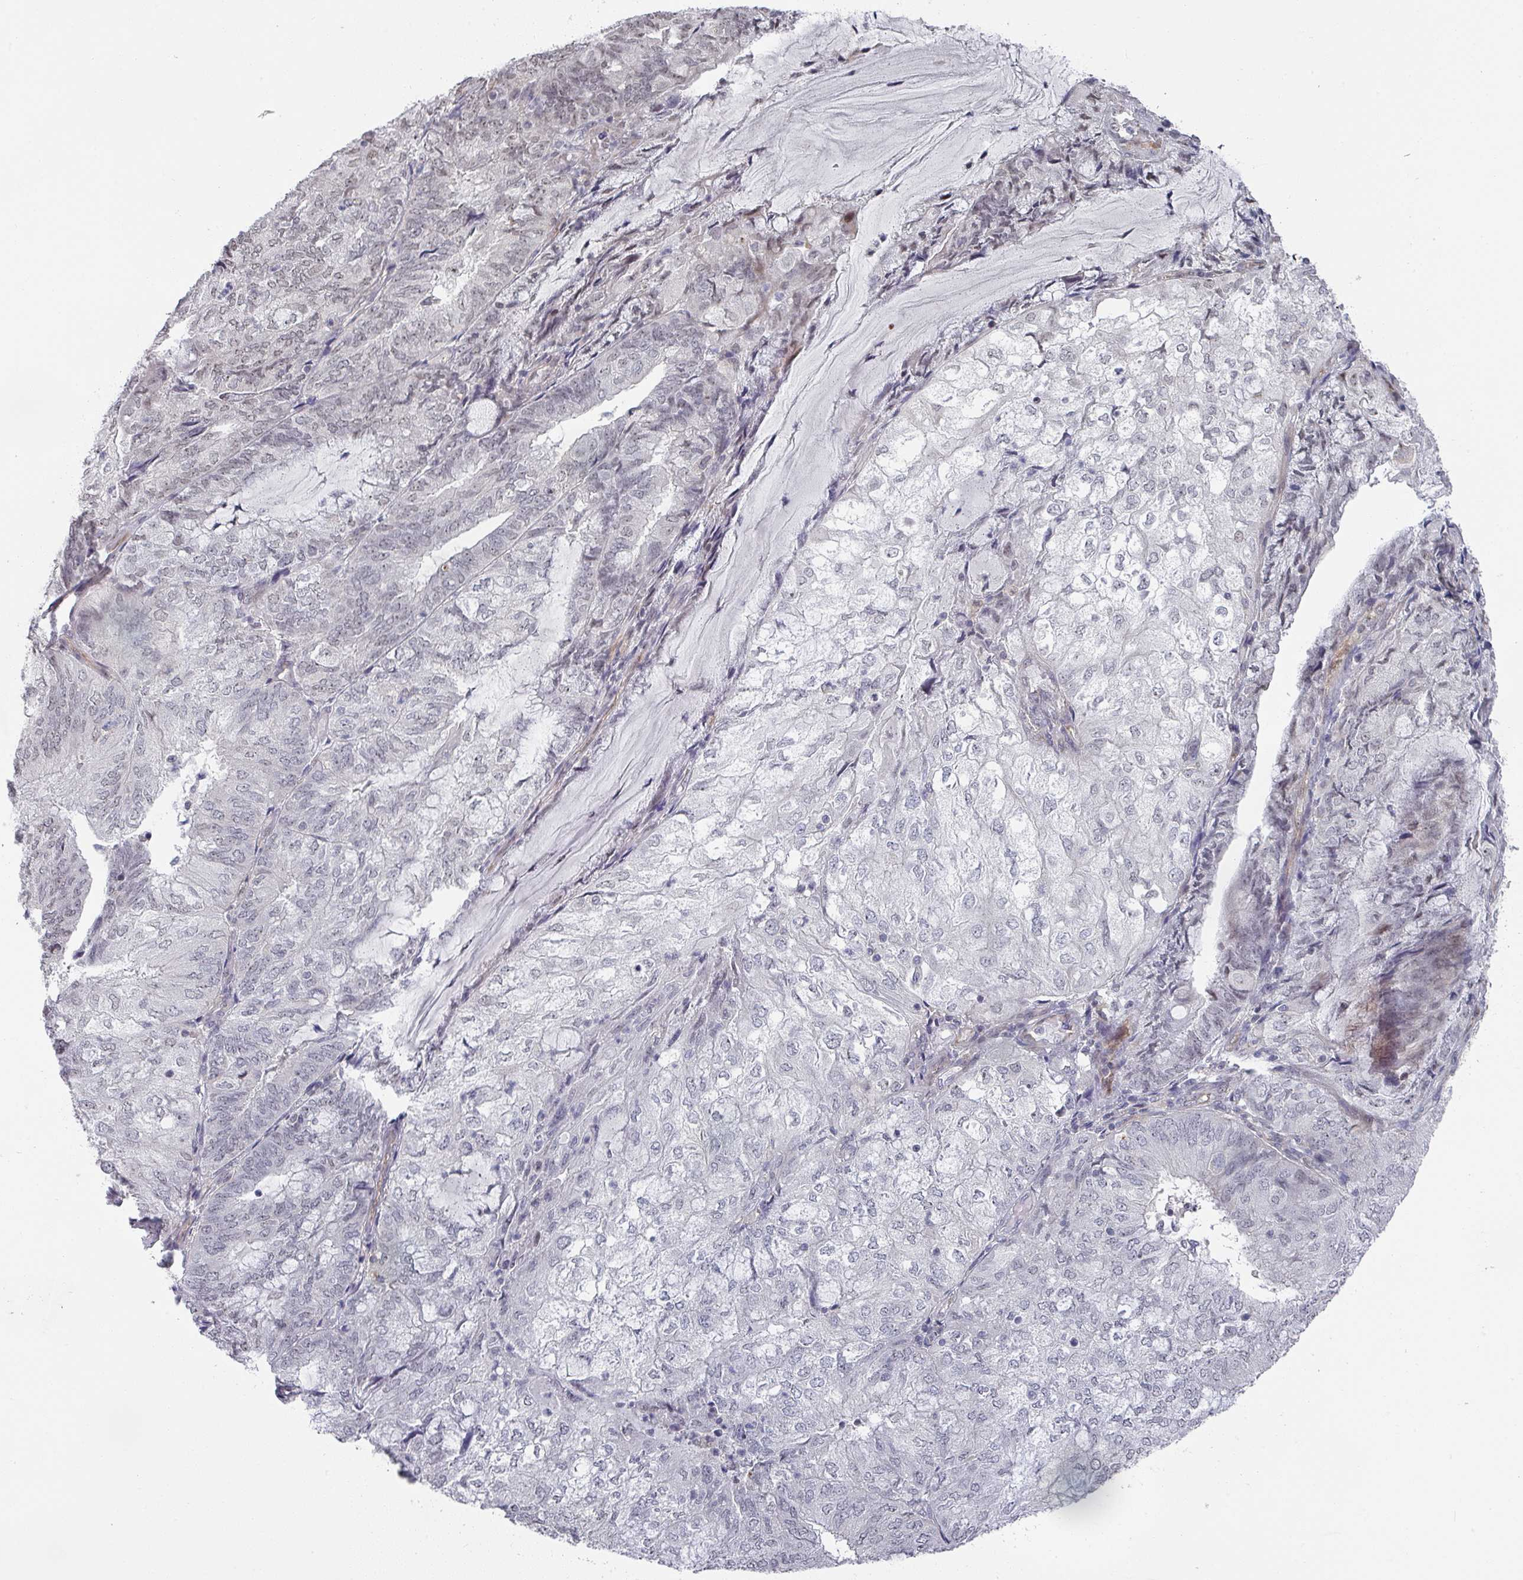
{"staining": {"intensity": "negative", "quantity": "none", "location": "none"}, "tissue": "endometrial cancer", "cell_type": "Tumor cells", "image_type": "cancer", "snomed": [{"axis": "morphology", "description": "Adenocarcinoma, NOS"}, {"axis": "topography", "description": "Endometrium"}], "caption": "IHC image of human endometrial cancer (adenocarcinoma) stained for a protein (brown), which displays no staining in tumor cells.", "gene": "ZNF654", "patient": {"sex": "female", "age": 81}}